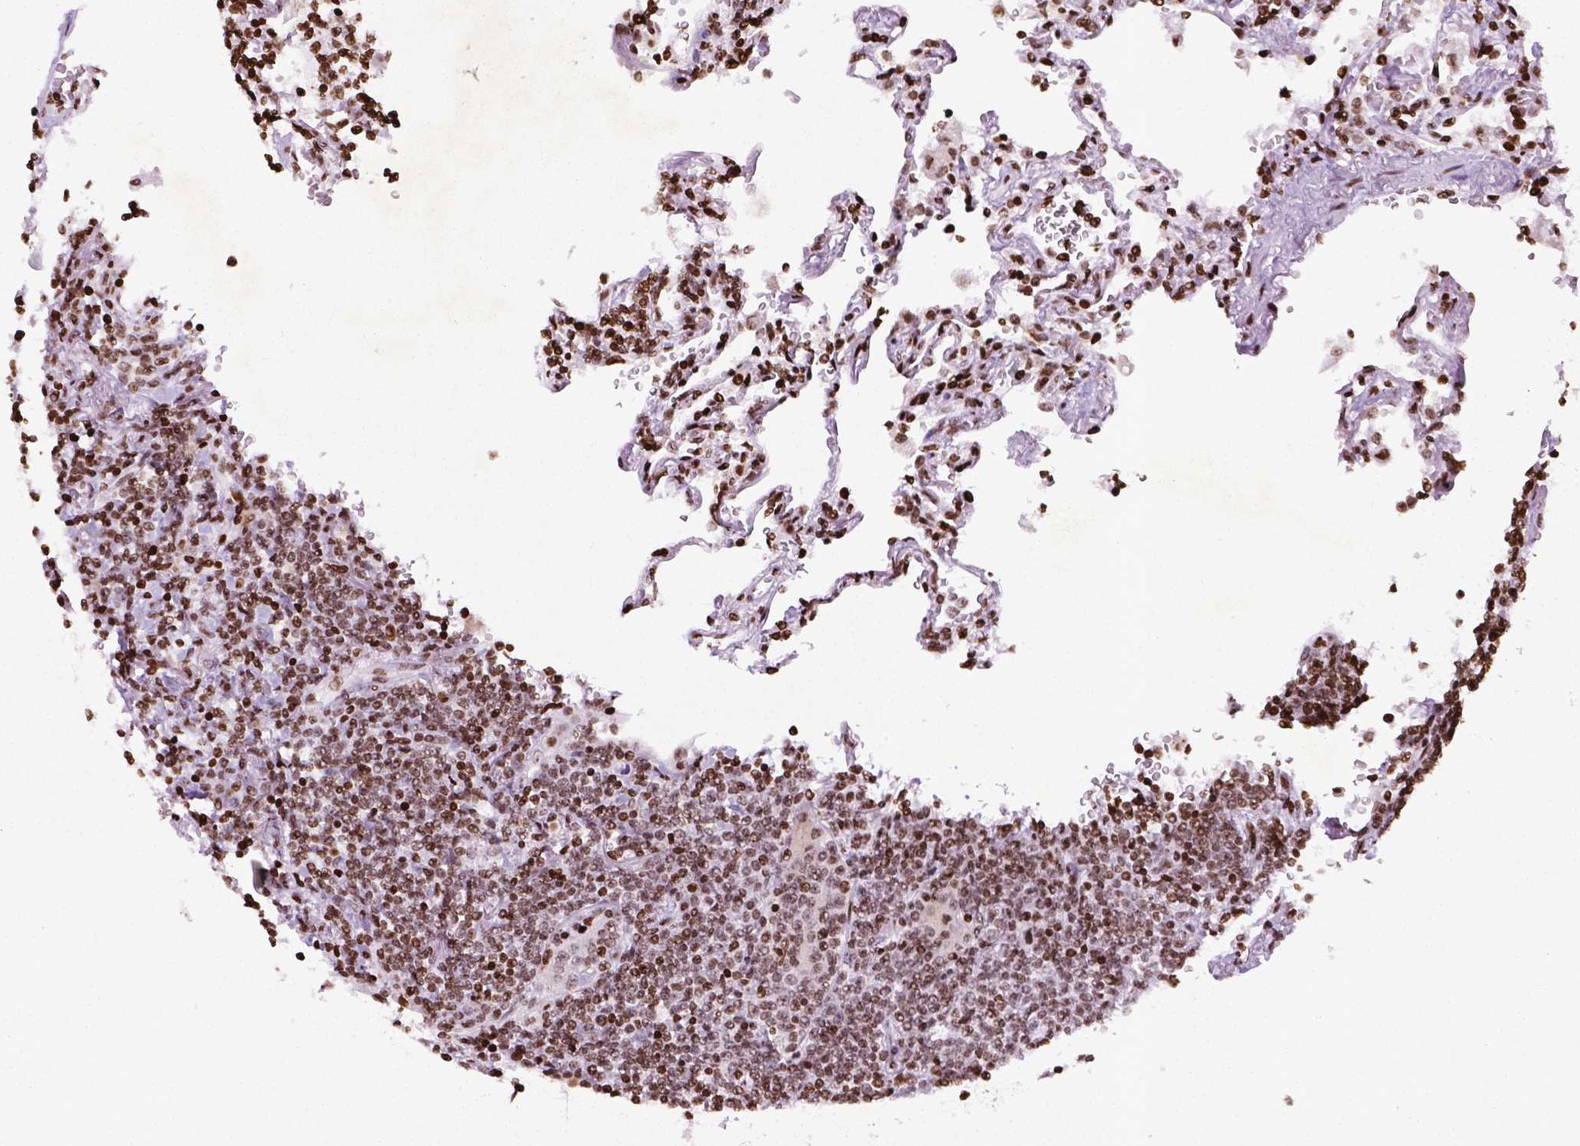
{"staining": {"intensity": "moderate", "quantity": ">75%", "location": "nuclear"}, "tissue": "lymphoma", "cell_type": "Tumor cells", "image_type": "cancer", "snomed": [{"axis": "morphology", "description": "Malignant lymphoma, non-Hodgkin's type, Low grade"}, {"axis": "topography", "description": "Lung"}], "caption": "Tumor cells reveal medium levels of moderate nuclear expression in approximately >75% of cells in malignant lymphoma, non-Hodgkin's type (low-grade).", "gene": "TMEM250", "patient": {"sex": "female", "age": 71}}